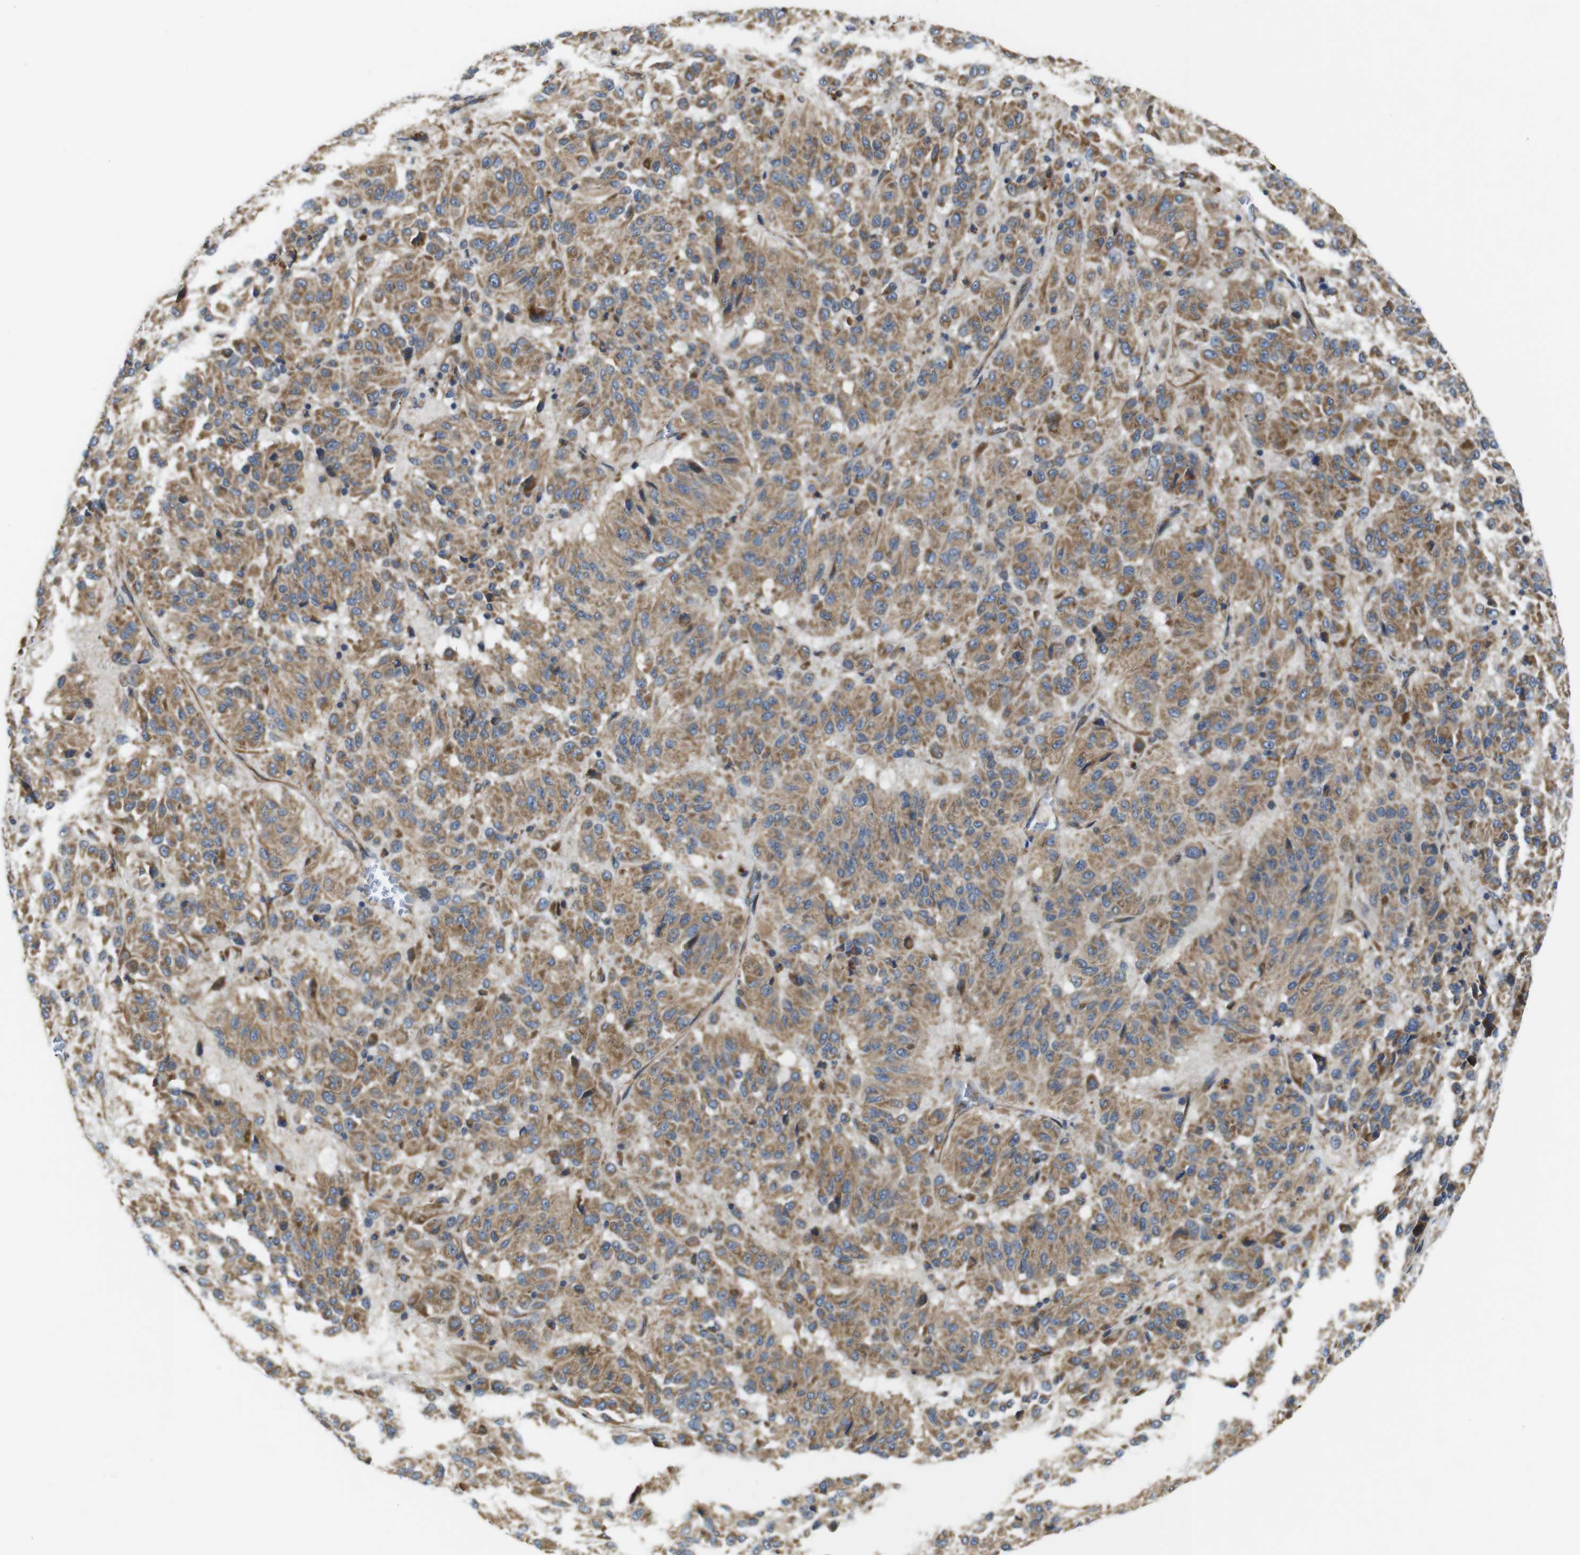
{"staining": {"intensity": "moderate", "quantity": ">75%", "location": "cytoplasmic/membranous"}, "tissue": "melanoma", "cell_type": "Tumor cells", "image_type": "cancer", "snomed": [{"axis": "morphology", "description": "Malignant melanoma, Metastatic site"}, {"axis": "topography", "description": "Lung"}], "caption": "A brown stain highlights moderate cytoplasmic/membranous positivity of a protein in human melanoma tumor cells.", "gene": "POMK", "patient": {"sex": "male", "age": 64}}